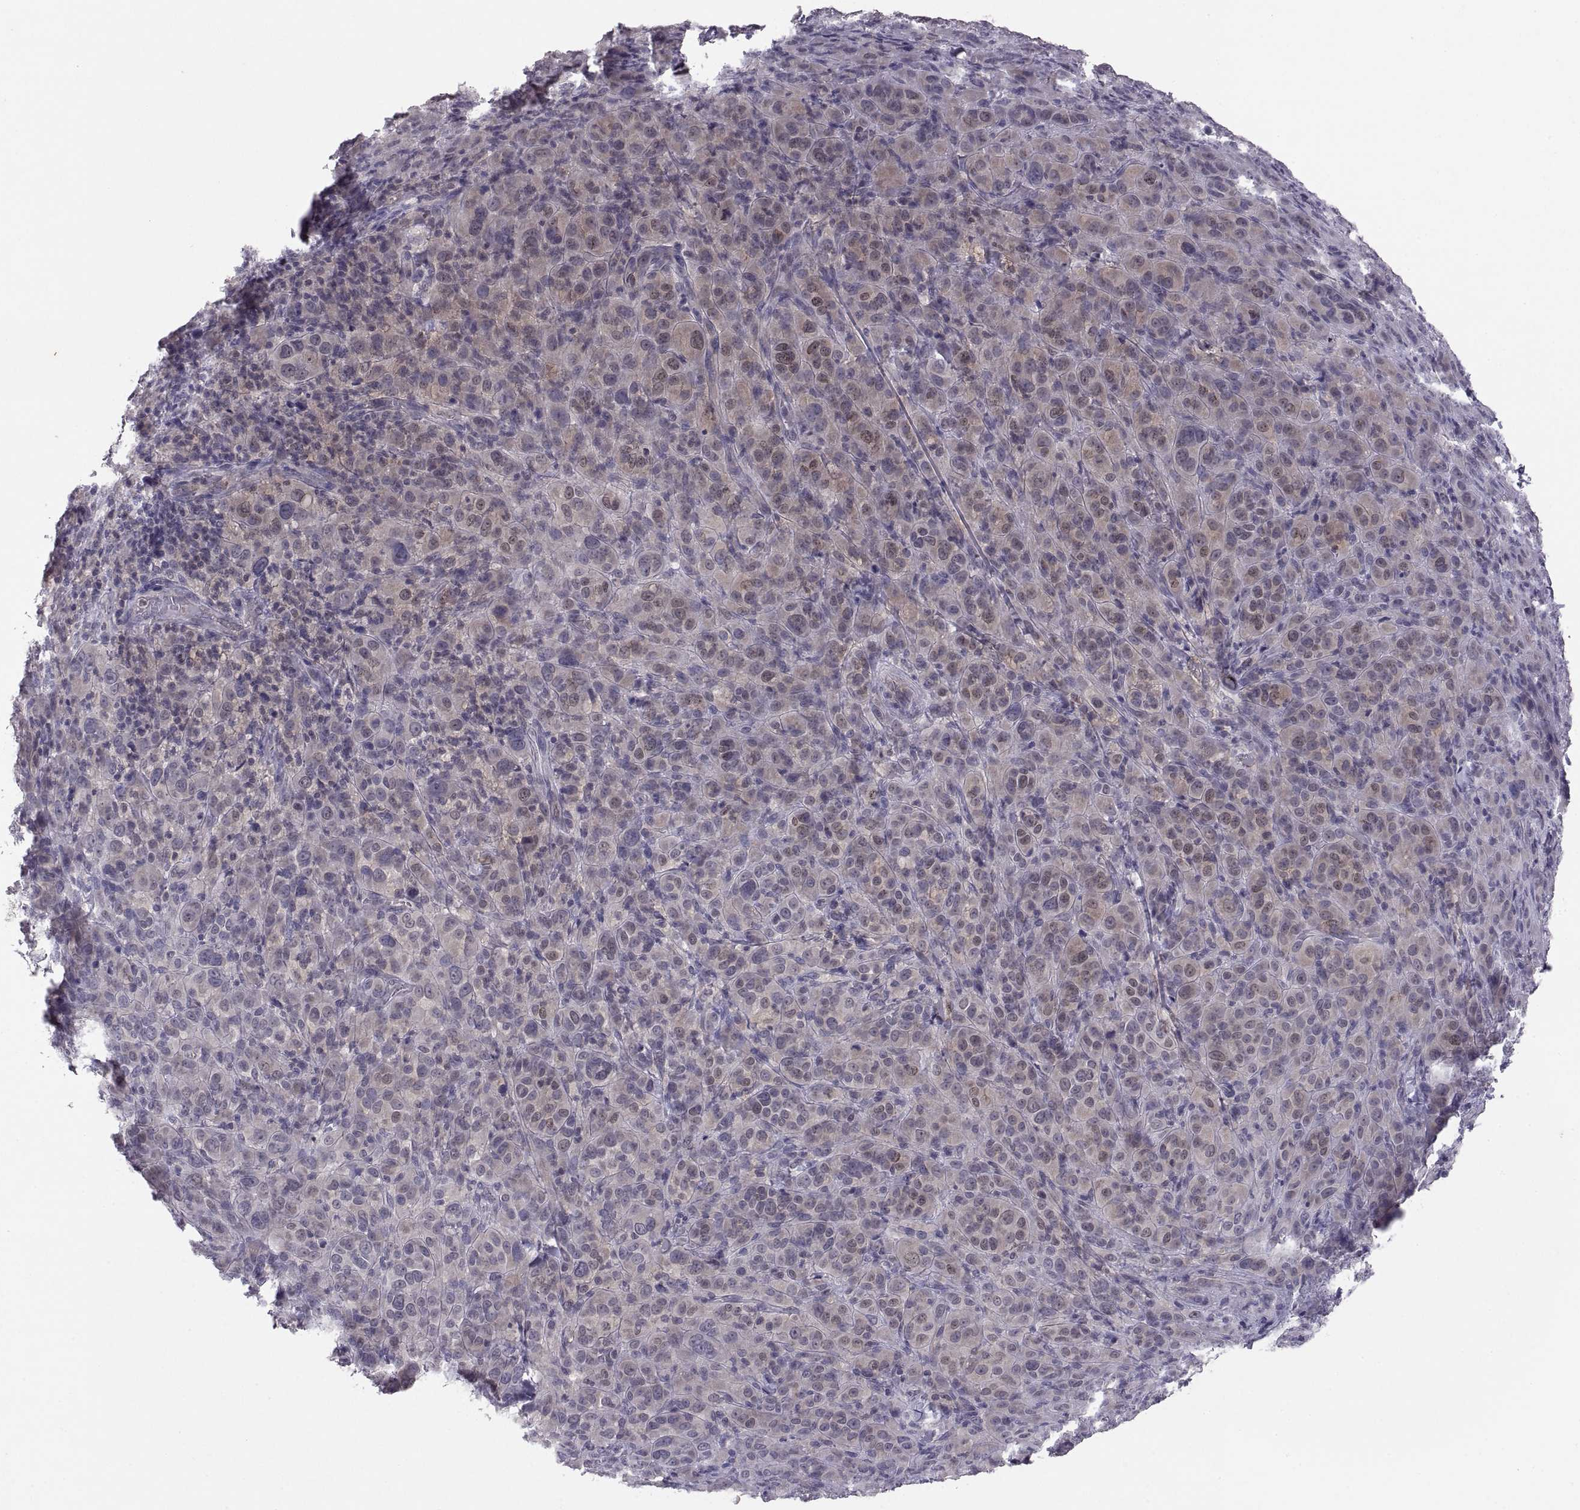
{"staining": {"intensity": "weak", "quantity": "25%-75%", "location": "cytoplasmic/membranous"}, "tissue": "melanoma", "cell_type": "Tumor cells", "image_type": "cancer", "snomed": [{"axis": "morphology", "description": "Malignant melanoma, NOS"}, {"axis": "topography", "description": "Skin"}], "caption": "A brown stain highlights weak cytoplasmic/membranous positivity of a protein in human melanoma tumor cells. The staining was performed using DAB, with brown indicating positive protein expression. Nuclei are stained blue with hematoxylin.", "gene": "PAX2", "patient": {"sex": "female", "age": 87}}